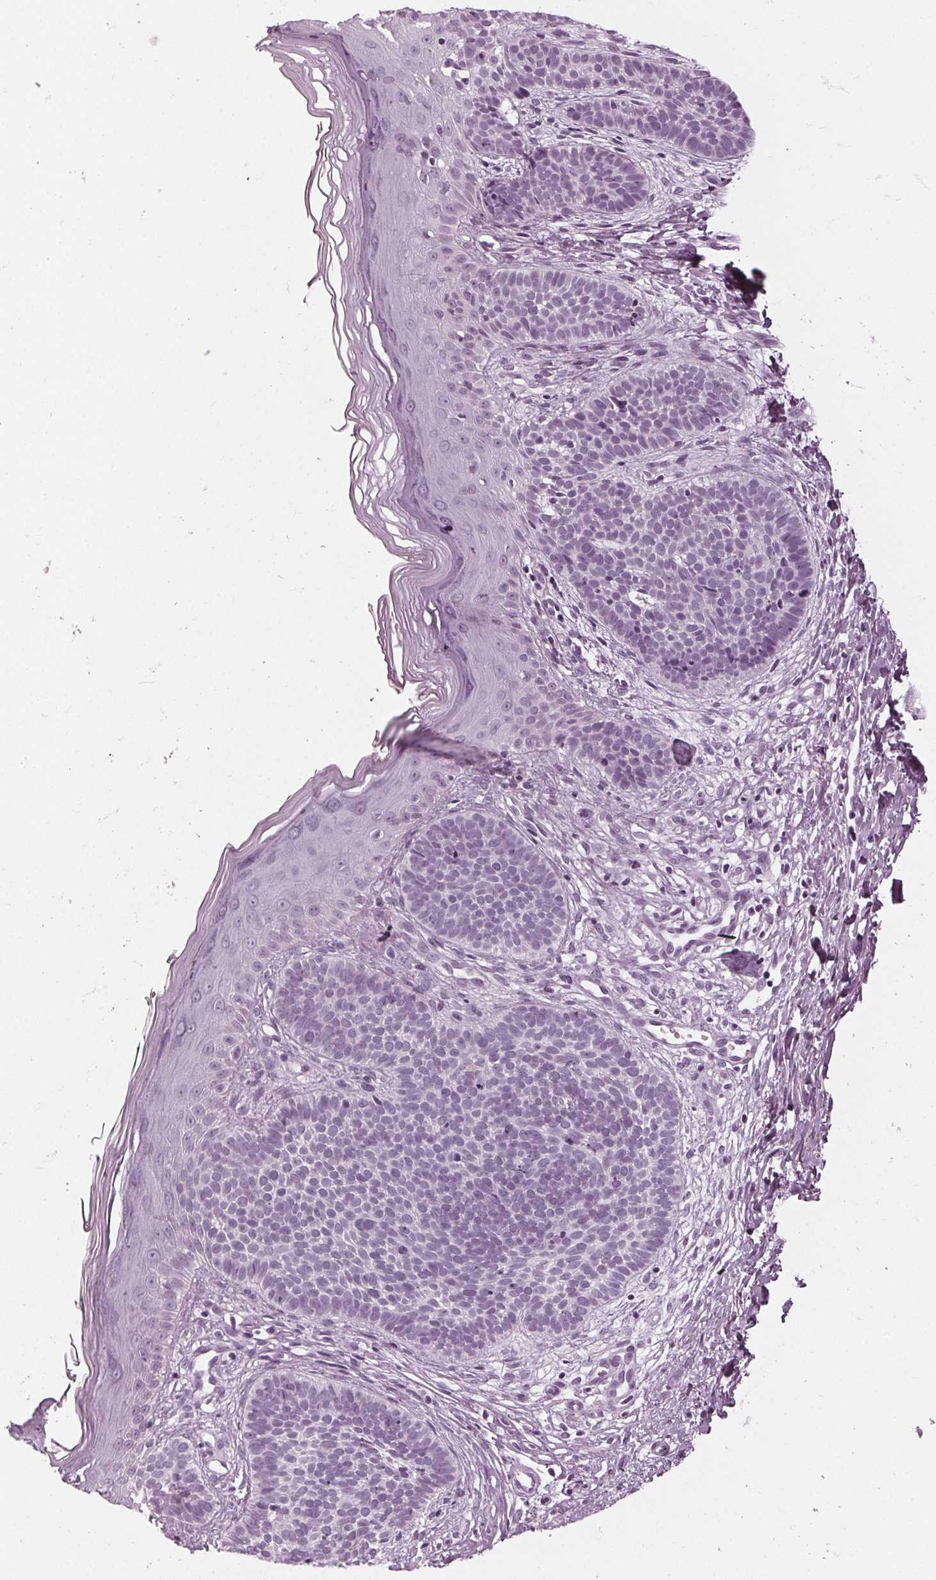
{"staining": {"intensity": "negative", "quantity": "none", "location": "none"}, "tissue": "skin cancer", "cell_type": "Tumor cells", "image_type": "cancer", "snomed": [{"axis": "morphology", "description": "Basal cell carcinoma"}, {"axis": "topography", "description": "Skin"}], "caption": "Tumor cells show no significant expression in basal cell carcinoma (skin).", "gene": "KRT28", "patient": {"sex": "female", "age": 70}}